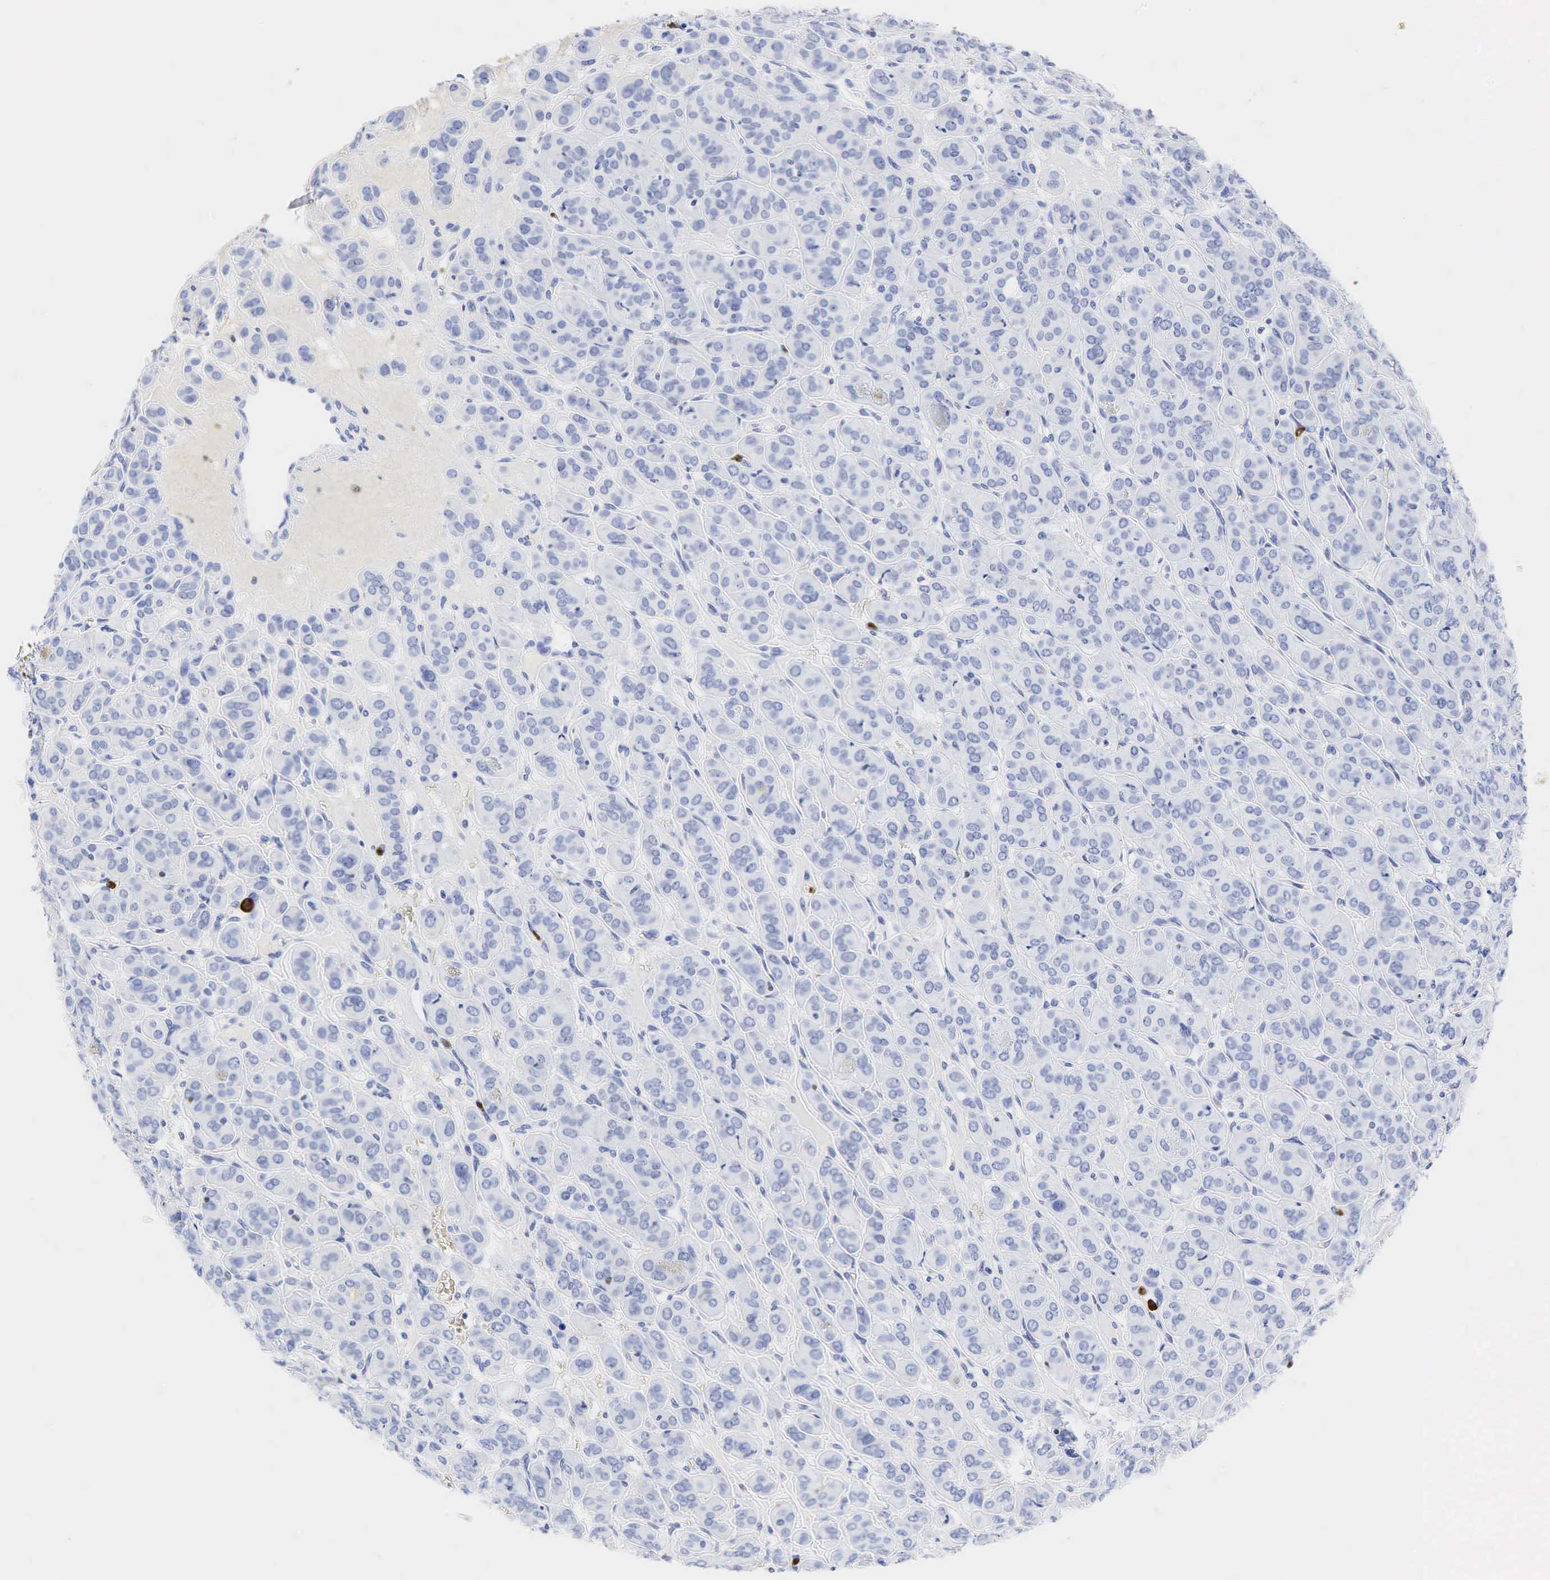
{"staining": {"intensity": "negative", "quantity": "none", "location": "none"}, "tissue": "thyroid cancer", "cell_type": "Tumor cells", "image_type": "cancer", "snomed": [{"axis": "morphology", "description": "Follicular adenoma carcinoma, NOS"}, {"axis": "topography", "description": "Thyroid gland"}], "caption": "This is a histopathology image of immunohistochemistry staining of follicular adenoma carcinoma (thyroid), which shows no positivity in tumor cells.", "gene": "LYZ", "patient": {"sex": "female", "age": 71}}